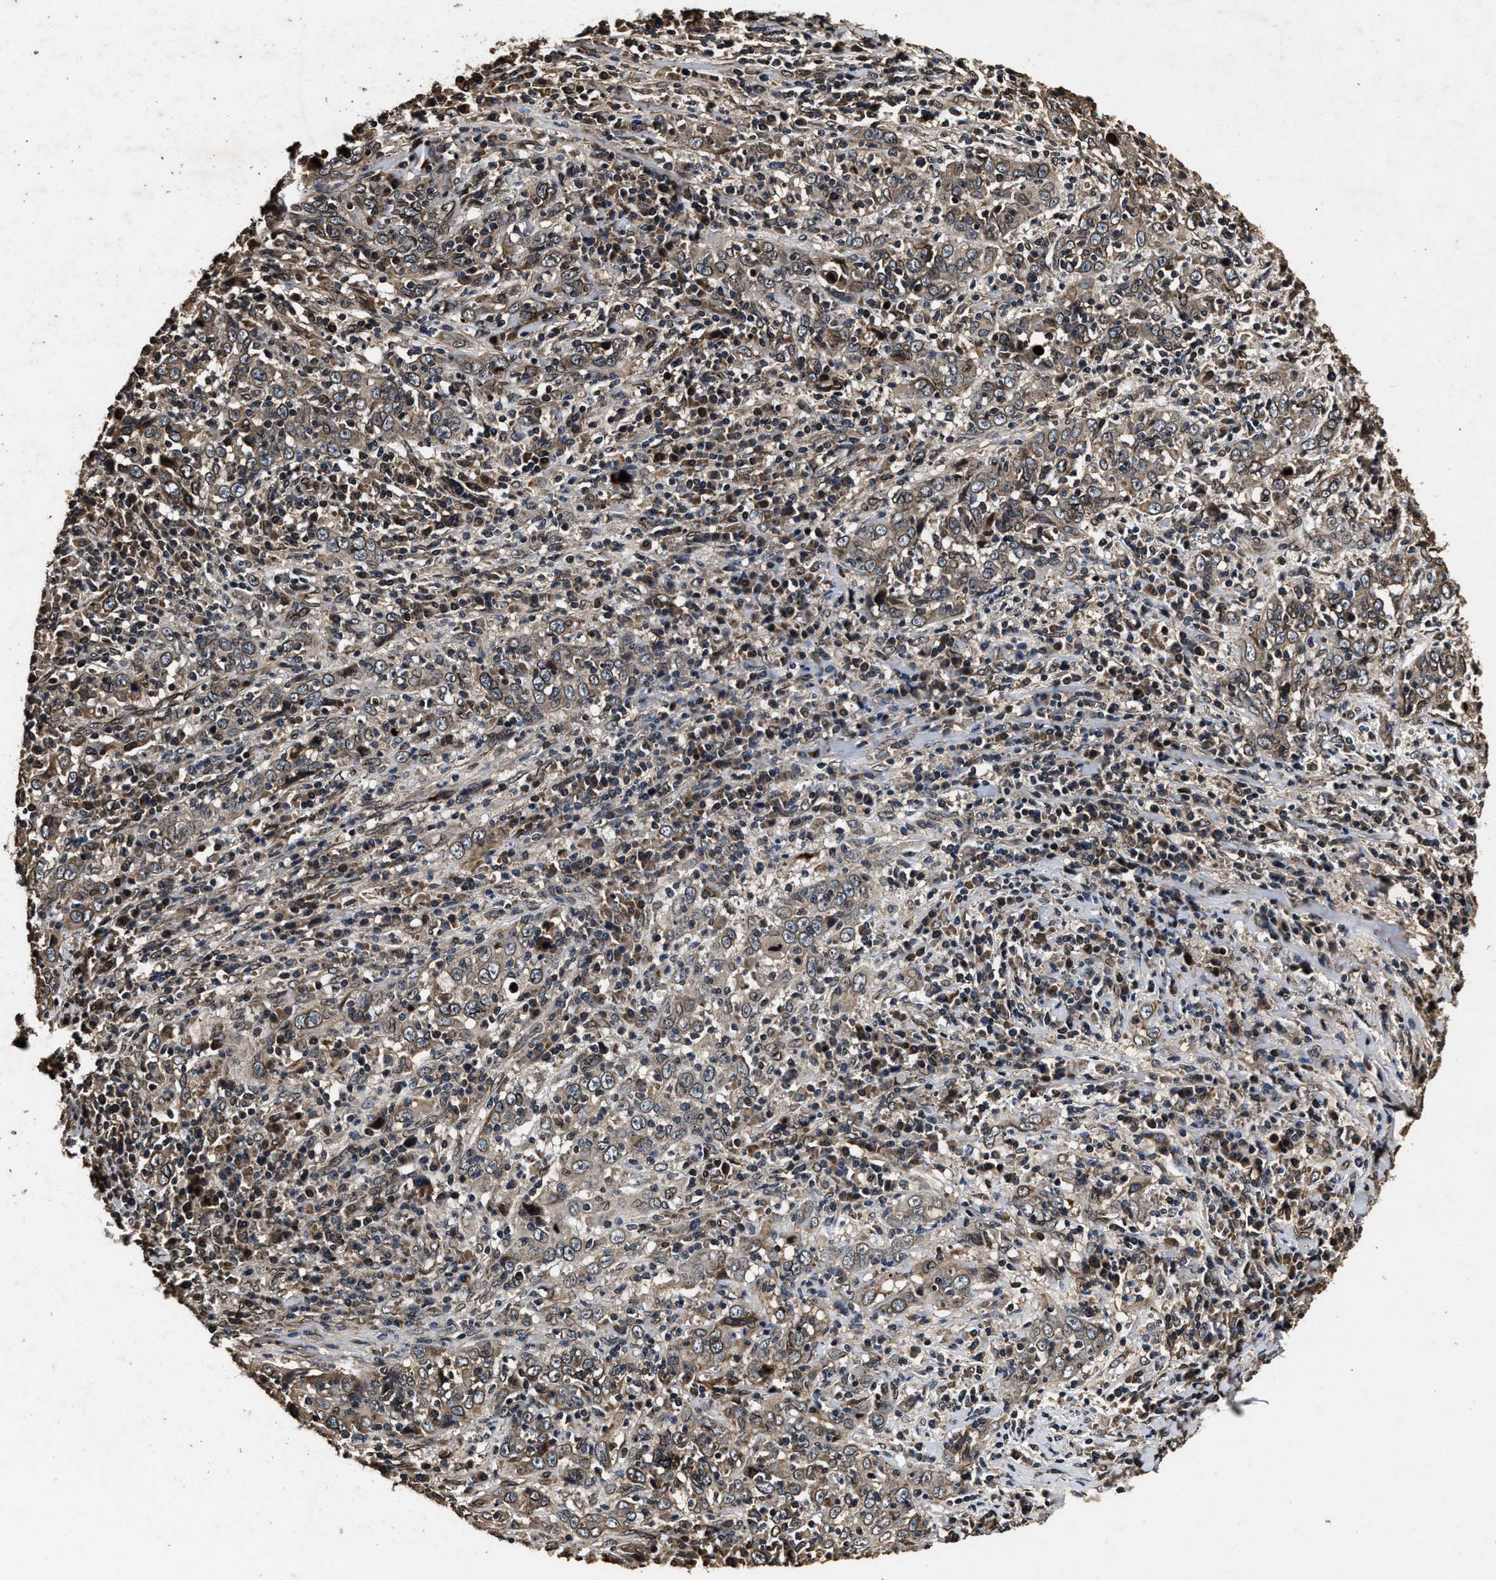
{"staining": {"intensity": "weak", "quantity": ">75%", "location": "cytoplasmic/membranous"}, "tissue": "cervical cancer", "cell_type": "Tumor cells", "image_type": "cancer", "snomed": [{"axis": "morphology", "description": "Squamous cell carcinoma, NOS"}, {"axis": "topography", "description": "Cervix"}], "caption": "Immunohistochemistry (IHC) (DAB) staining of cervical cancer displays weak cytoplasmic/membranous protein expression in approximately >75% of tumor cells.", "gene": "ACCS", "patient": {"sex": "female", "age": 46}}